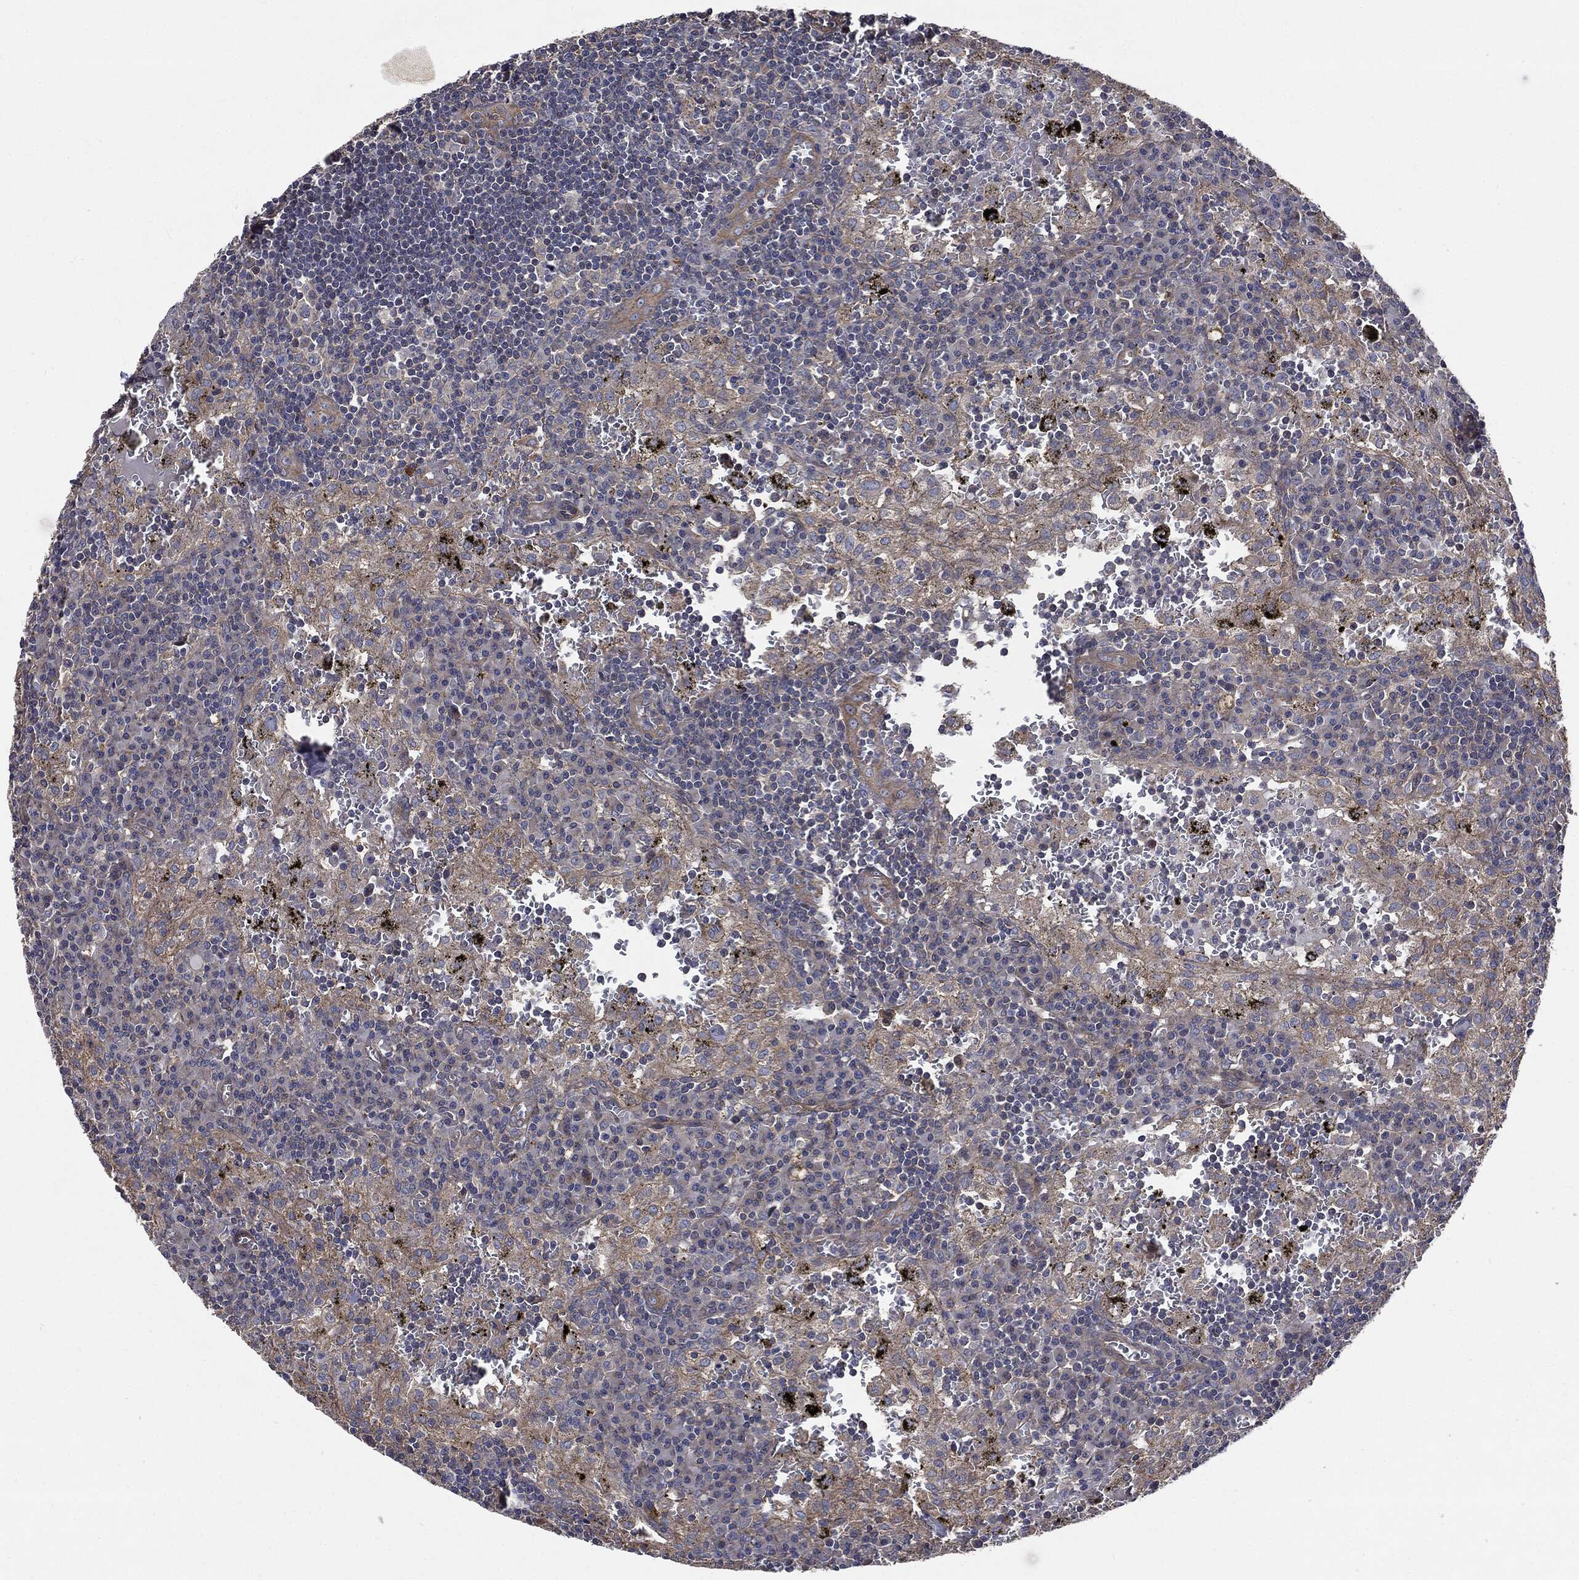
{"staining": {"intensity": "negative", "quantity": "none", "location": "none"}, "tissue": "lymph node", "cell_type": "Germinal center cells", "image_type": "normal", "snomed": [{"axis": "morphology", "description": "Normal tissue, NOS"}, {"axis": "topography", "description": "Lymph node"}], "caption": "The micrograph demonstrates no staining of germinal center cells in unremarkable lymph node. (DAB (3,3'-diaminobenzidine) immunohistochemistry, high magnification).", "gene": "EPS15L1", "patient": {"sex": "male", "age": 62}}